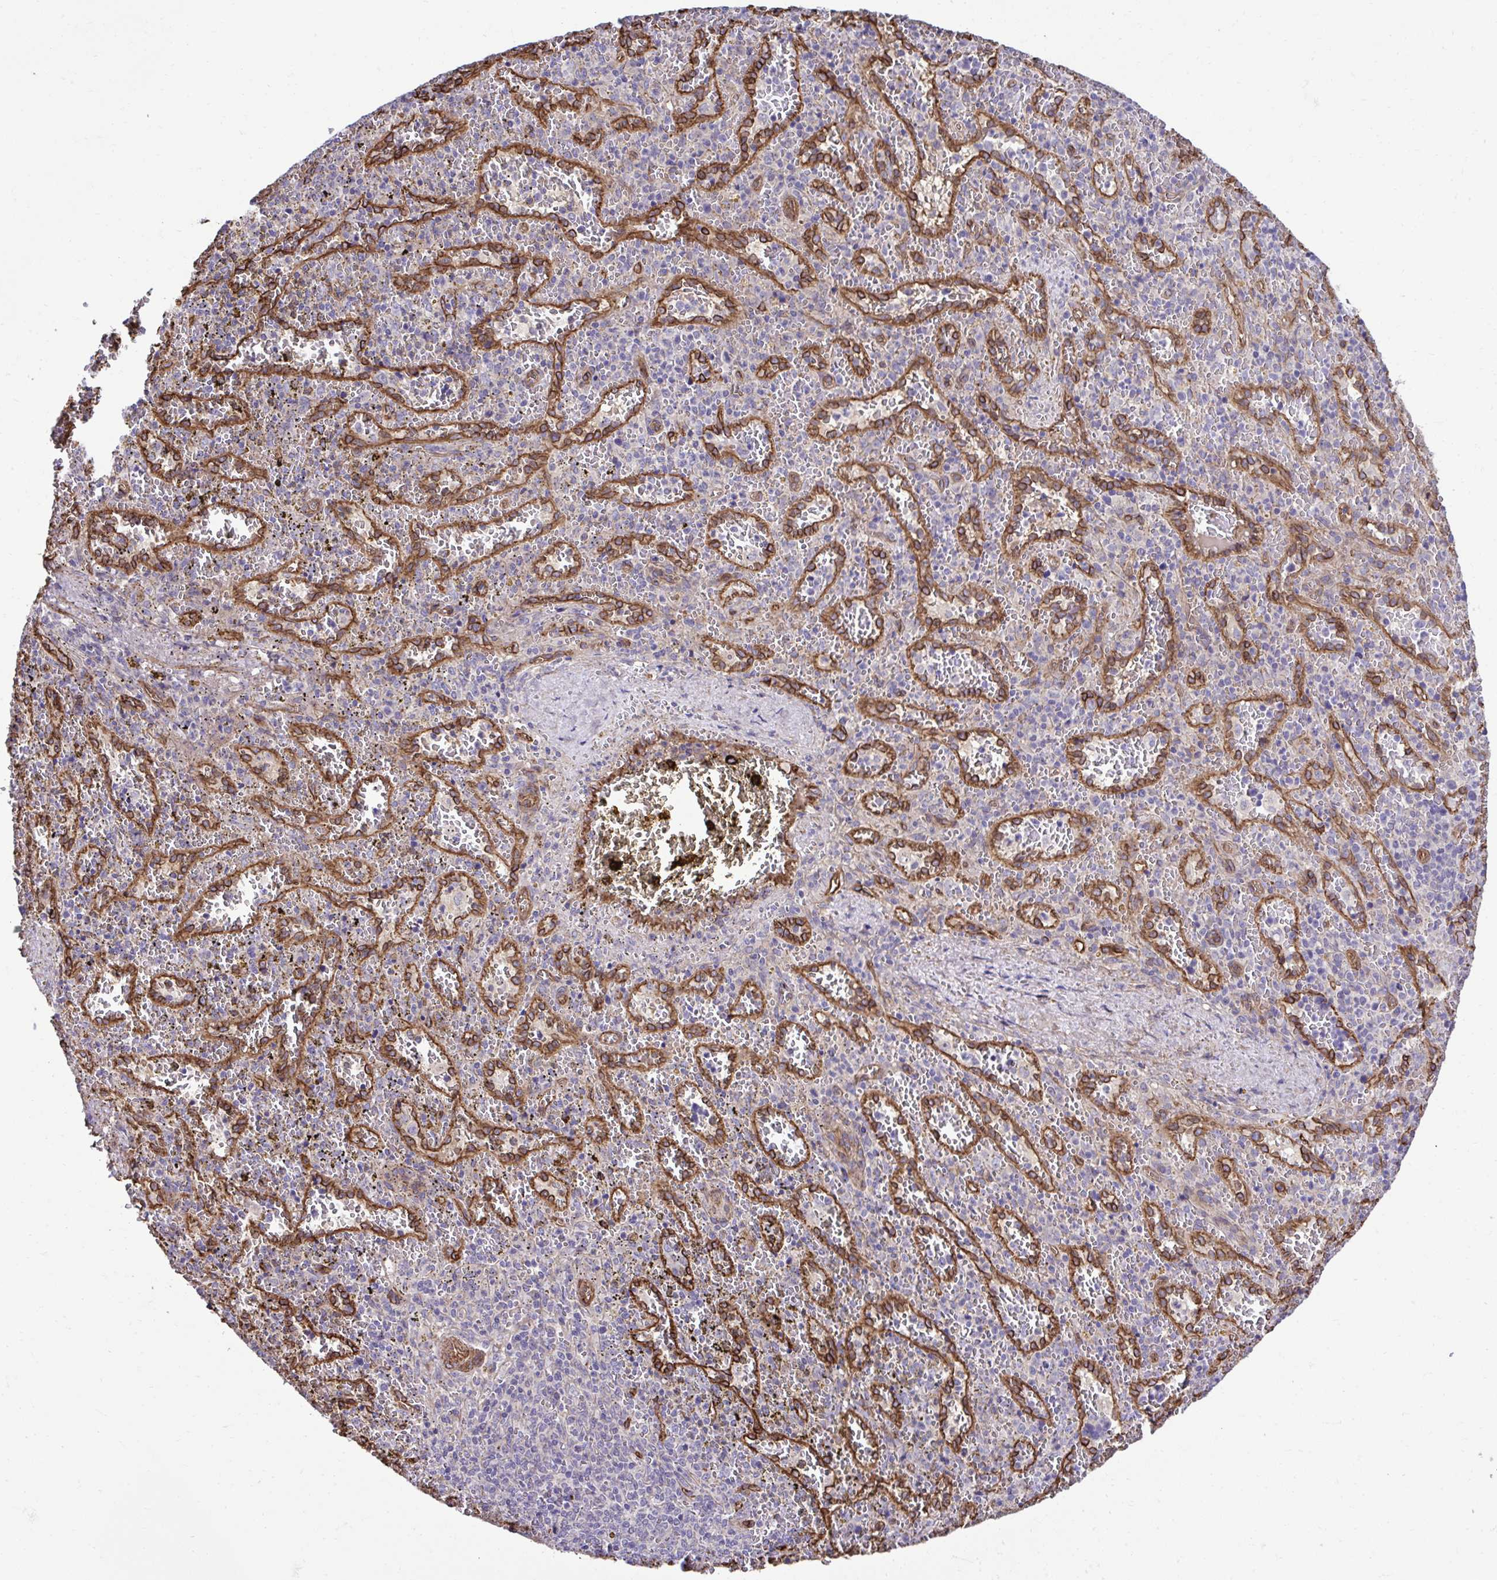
{"staining": {"intensity": "negative", "quantity": "none", "location": "none"}, "tissue": "spleen", "cell_type": "Cells in red pulp", "image_type": "normal", "snomed": [{"axis": "morphology", "description": "Normal tissue, NOS"}, {"axis": "topography", "description": "Spleen"}], "caption": "This is an IHC photomicrograph of normal human spleen. There is no positivity in cells in red pulp.", "gene": "TRIM52", "patient": {"sex": "female", "age": 50}}